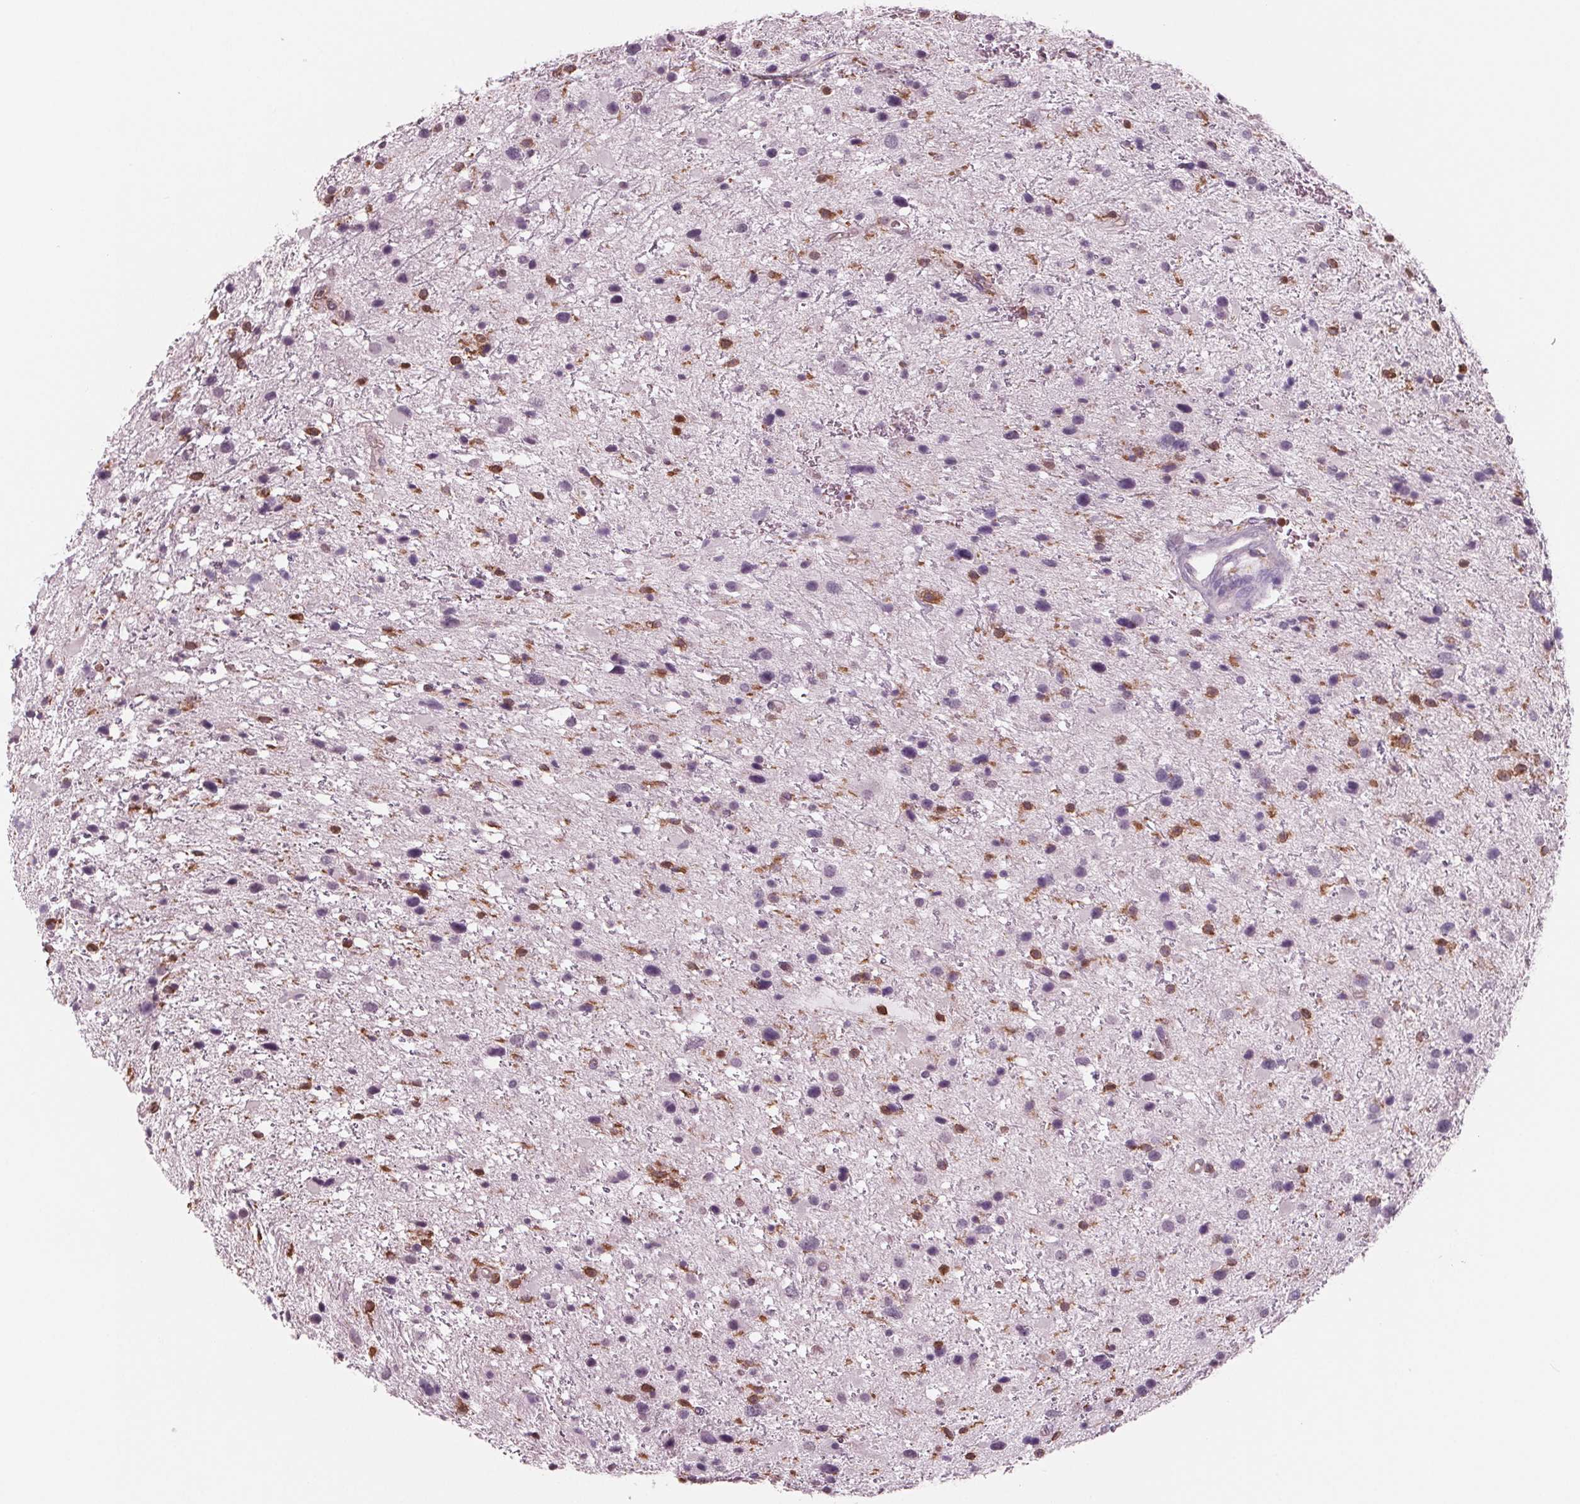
{"staining": {"intensity": "negative", "quantity": "none", "location": "none"}, "tissue": "glioma", "cell_type": "Tumor cells", "image_type": "cancer", "snomed": [{"axis": "morphology", "description": "Glioma, malignant, Low grade"}, {"axis": "topography", "description": "Brain"}], "caption": "An image of human malignant glioma (low-grade) is negative for staining in tumor cells.", "gene": "ARHGAP25", "patient": {"sex": "female", "age": 32}}